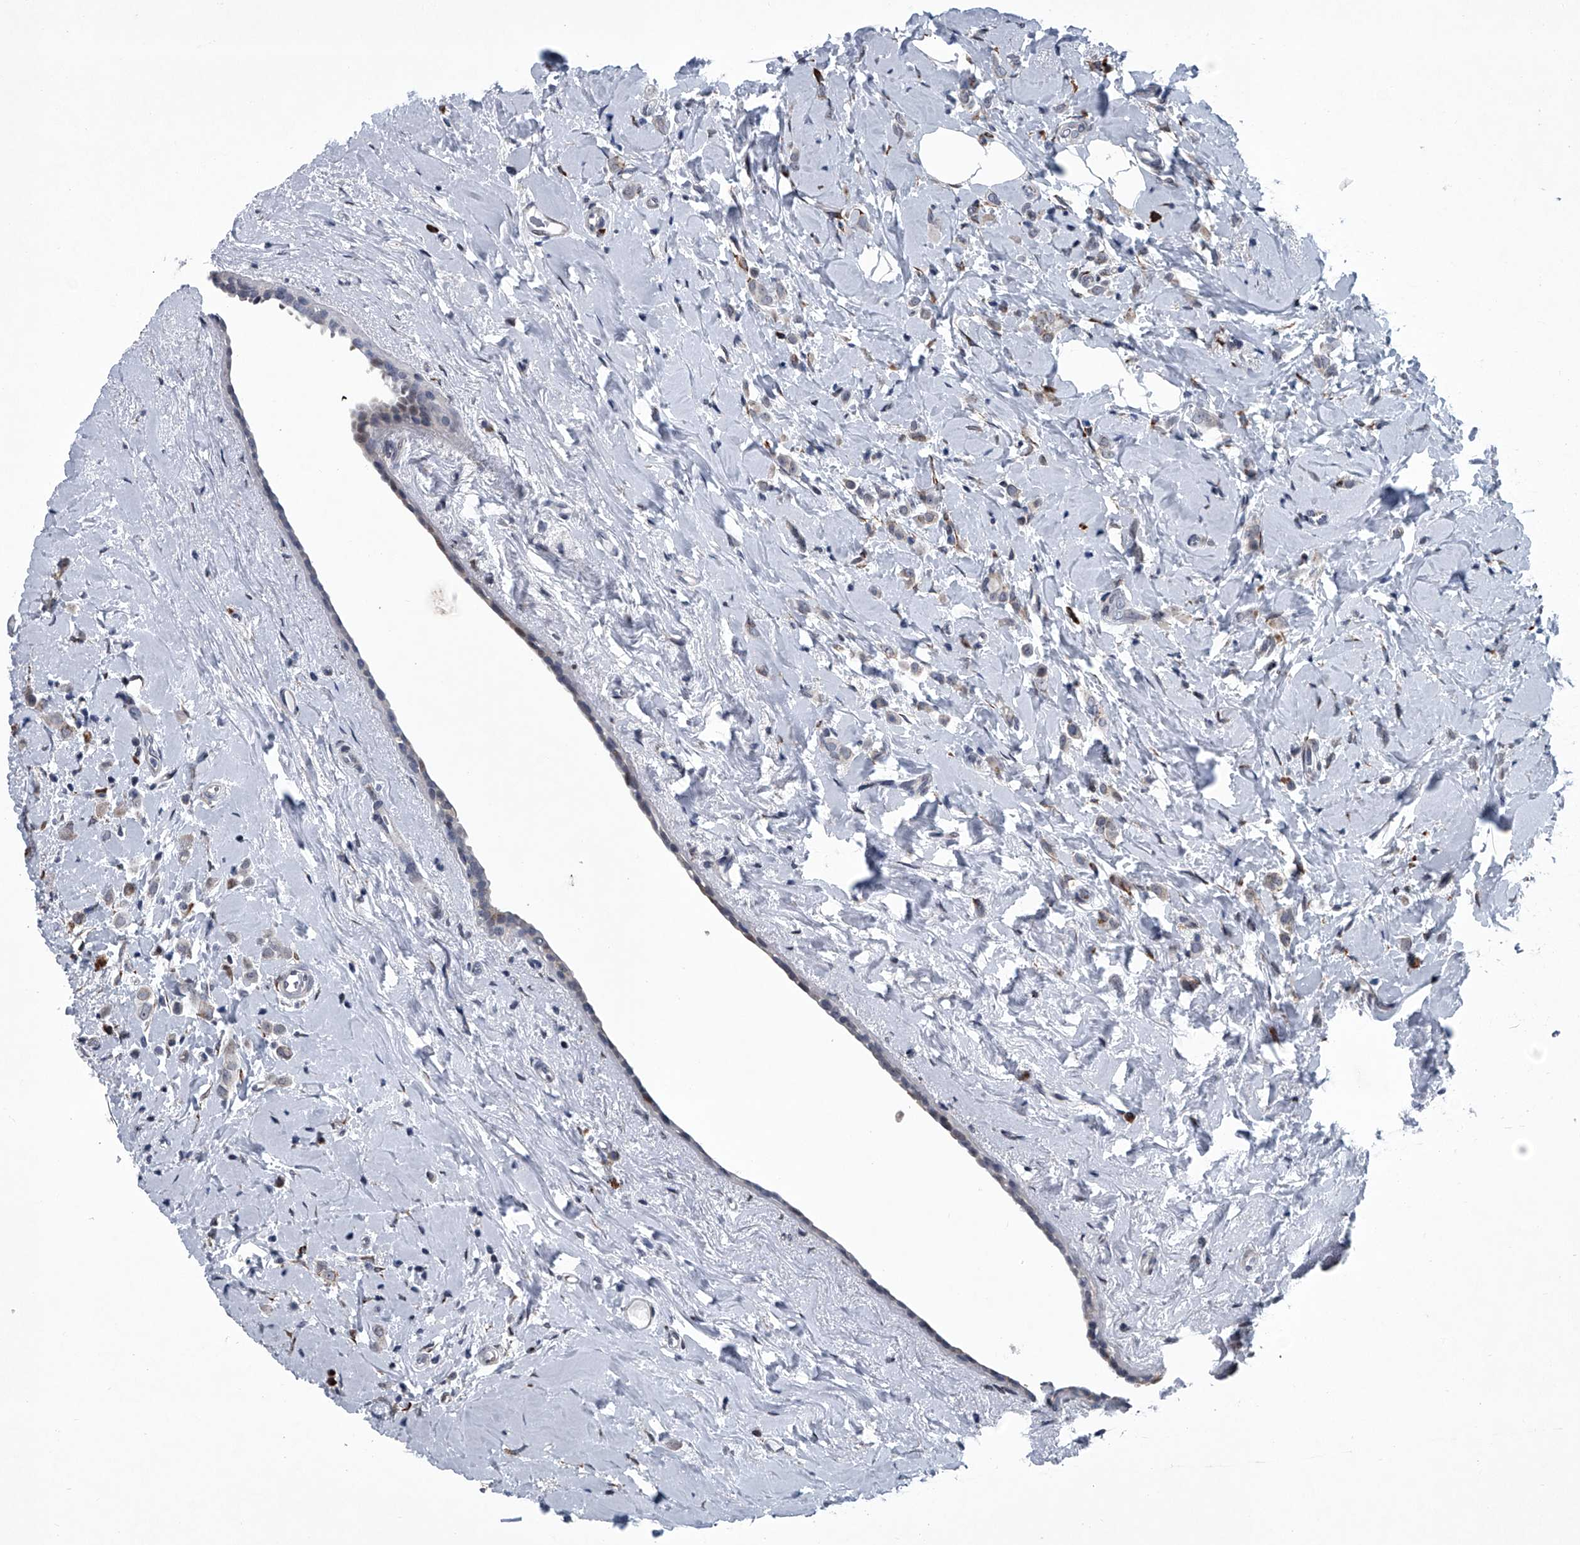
{"staining": {"intensity": "negative", "quantity": "none", "location": "none"}, "tissue": "breast cancer", "cell_type": "Tumor cells", "image_type": "cancer", "snomed": [{"axis": "morphology", "description": "Lobular carcinoma"}, {"axis": "topography", "description": "Breast"}], "caption": "High power microscopy photomicrograph of an IHC image of breast cancer, revealing no significant expression in tumor cells.", "gene": "PPP2R5D", "patient": {"sex": "female", "age": 47}}